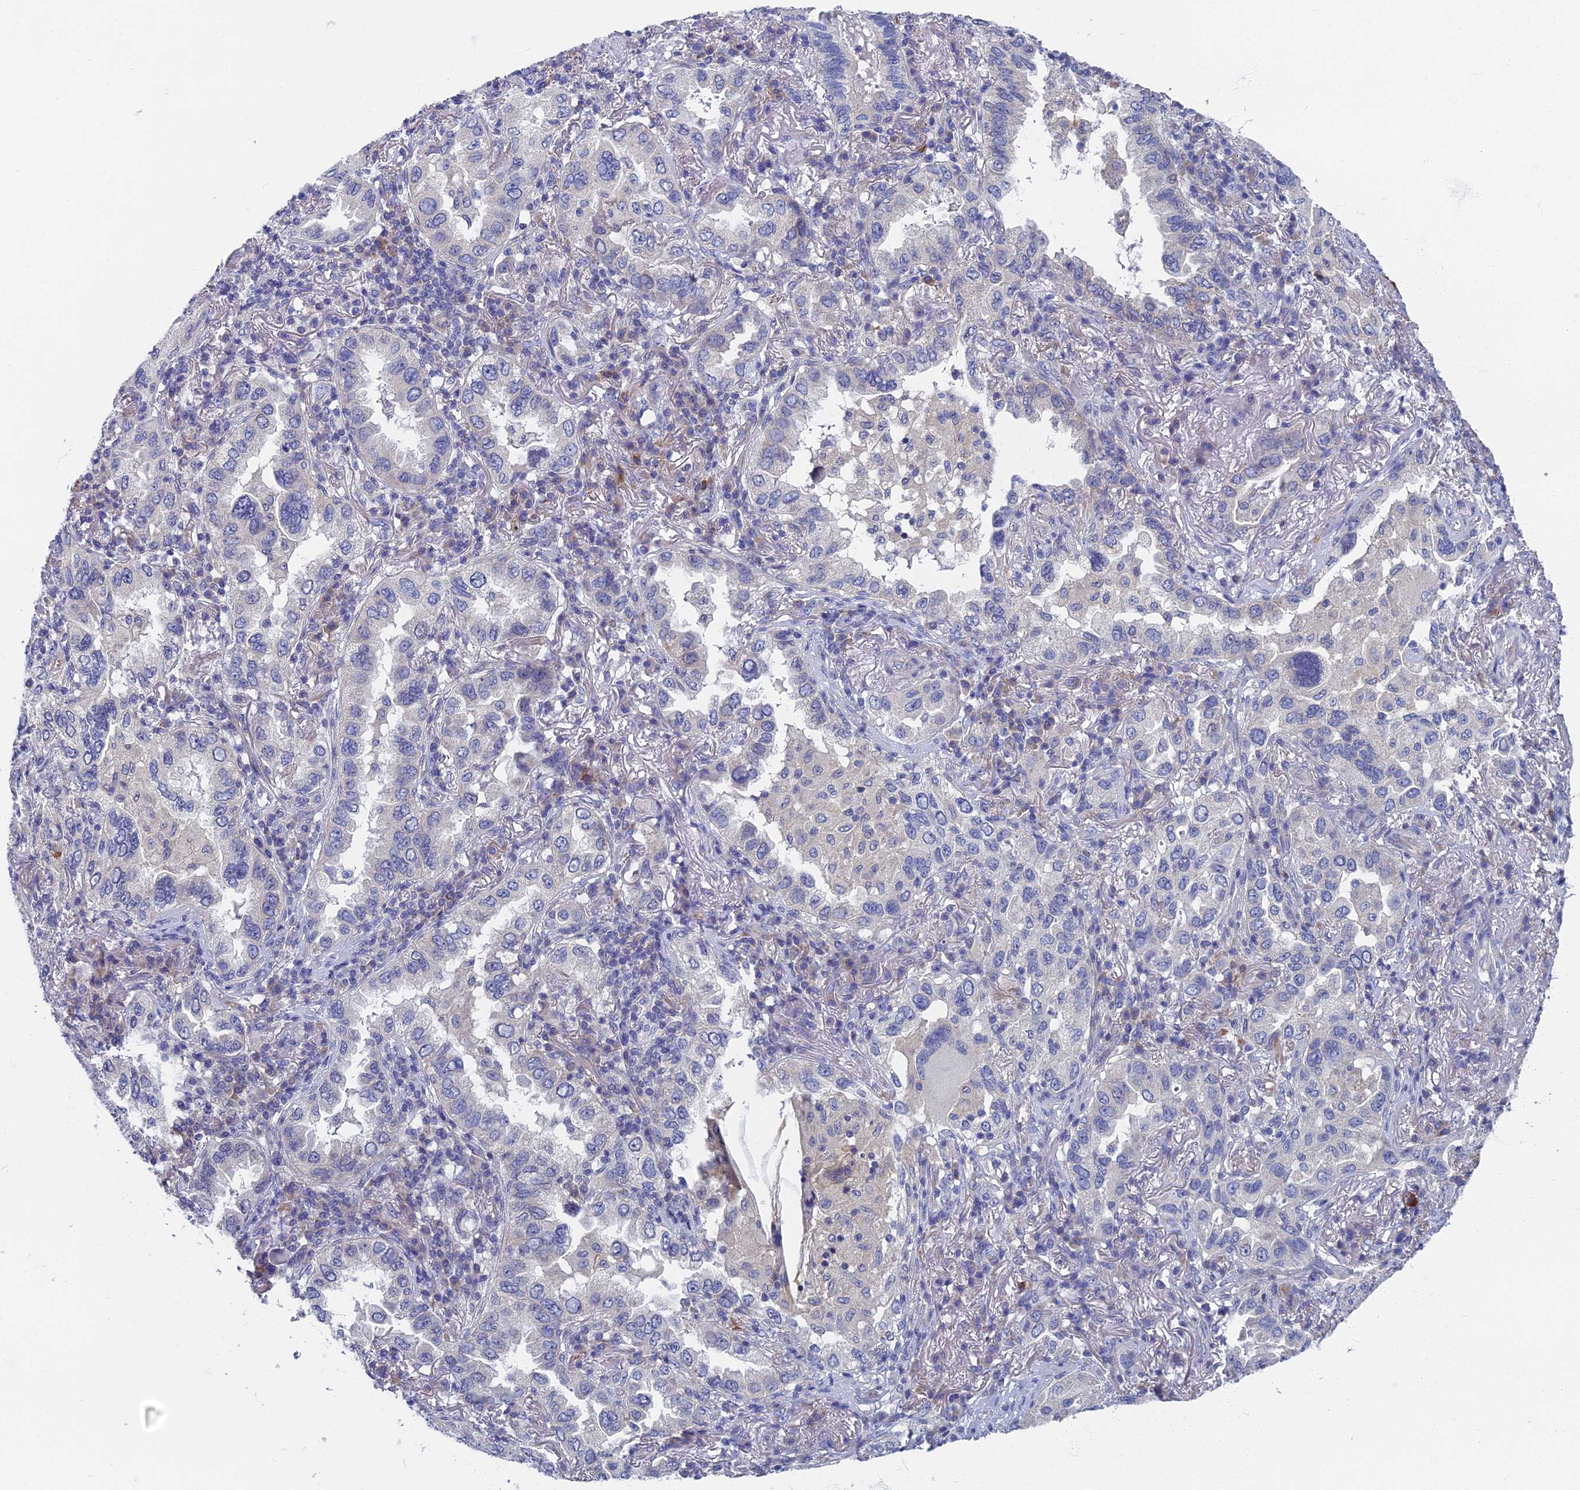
{"staining": {"intensity": "negative", "quantity": "none", "location": "none"}, "tissue": "lung cancer", "cell_type": "Tumor cells", "image_type": "cancer", "snomed": [{"axis": "morphology", "description": "Adenocarcinoma, NOS"}, {"axis": "topography", "description": "Lung"}], "caption": "IHC photomicrograph of neoplastic tissue: lung cancer (adenocarcinoma) stained with DAB (3,3'-diaminobenzidine) shows no significant protein expression in tumor cells. (DAB IHC visualized using brightfield microscopy, high magnification).", "gene": "SPIN4", "patient": {"sex": "female", "age": 69}}